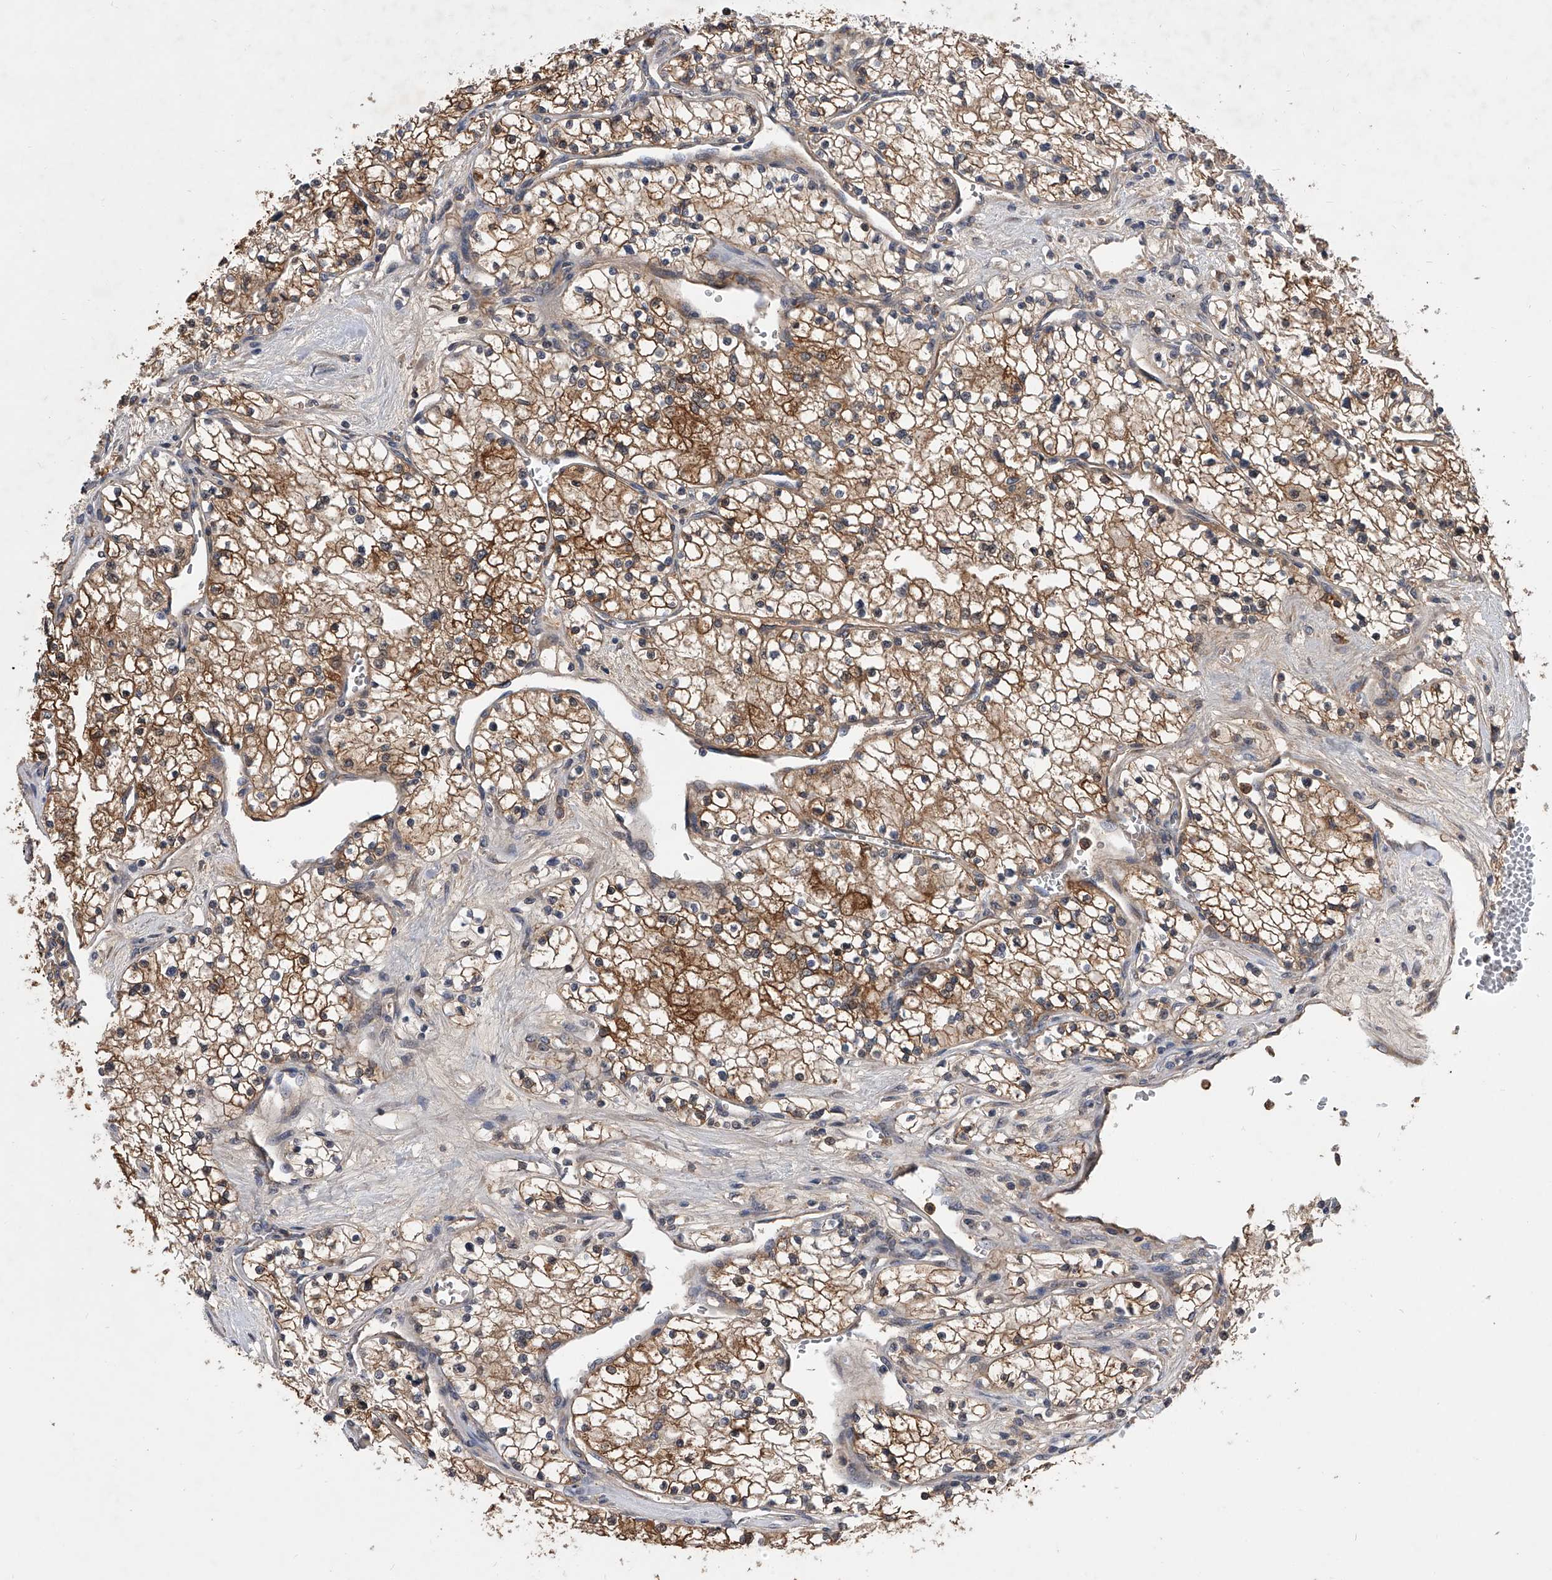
{"staining": {"intensity": "moderate", "quantity": ">75%", "location": "cytoplasmic/membranous"}, "tissue": "renal cancer", "cell_type": "Tumor cells", "image_type": "cancer", "snomed": [{"axis": "morphology", "description": "Normal tissue, NOS"}, {"axis": "morphology", "description": "Adenocarcinoma, NOS"}, {"axis": "topography", "description": "Kidney"}], "caption": "DAB (3,3'-diaminobenzidine) immunohistochemical staining of renal cancer reveals moderate cytoplasmic/membranous protein positivity in about >75% of tumor cells.", "gene": "BHLHE23", "patient": {"sex": "male", "age": 68}}